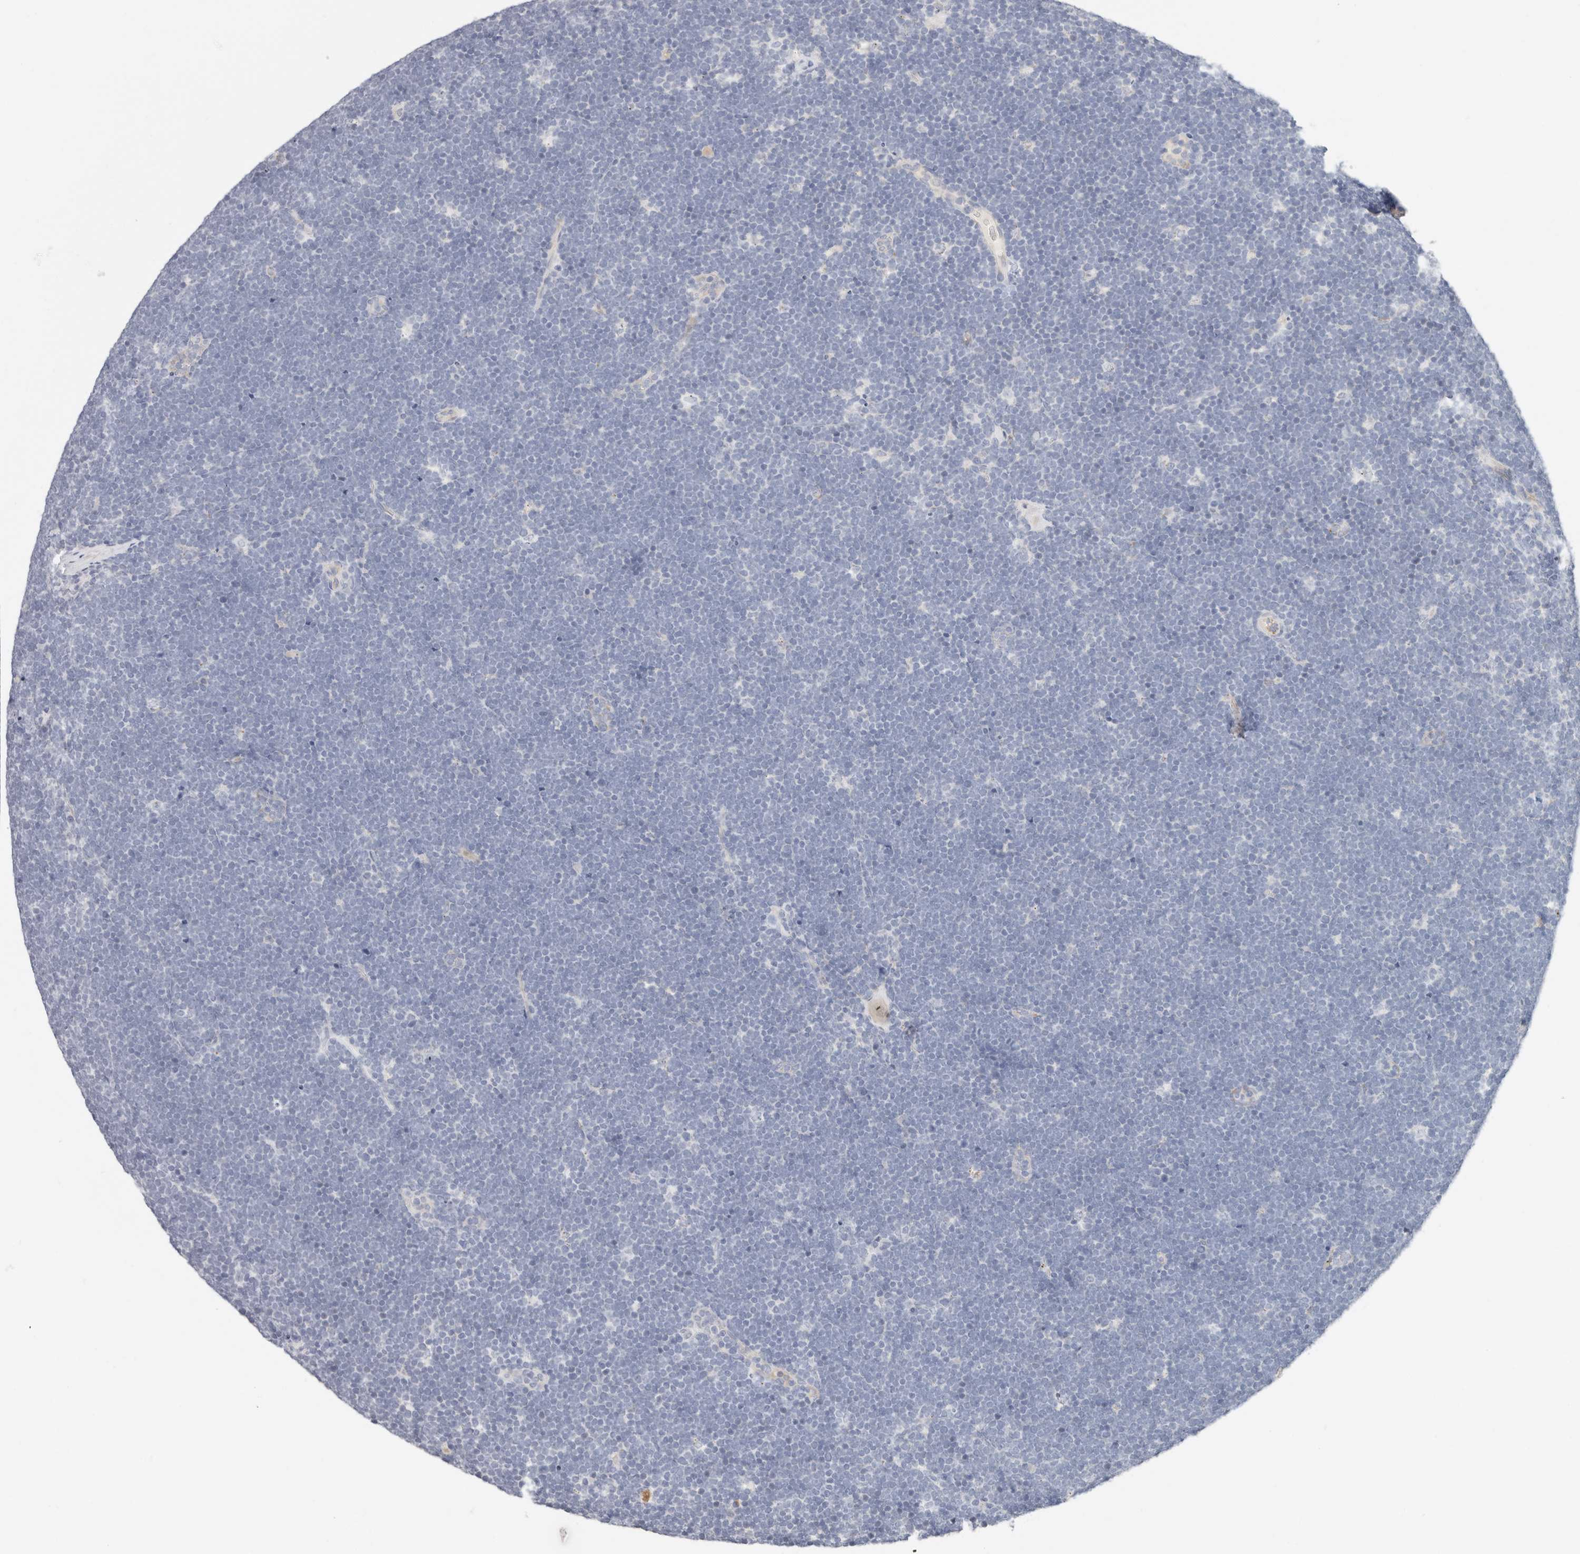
{"staining": {"intensity": "negative", "quantity": "none", "location": "none"}, "tissue": "lymphoma", "cell_type": "Tumor cells", "image_type": "cancer", "snomed": [{"axis": "morphology", "description": "Malignant lymphoma, non-Hodgkin's type, High grade"}, {"axis": "topography", "description": "Lymph node"}], "caption": "The immunohistochemistry image has no significant expression in tumor cells of lymphoma tissue.", "gene": "ZRANB1", "patient": {"sex": "male", "age": 13}}